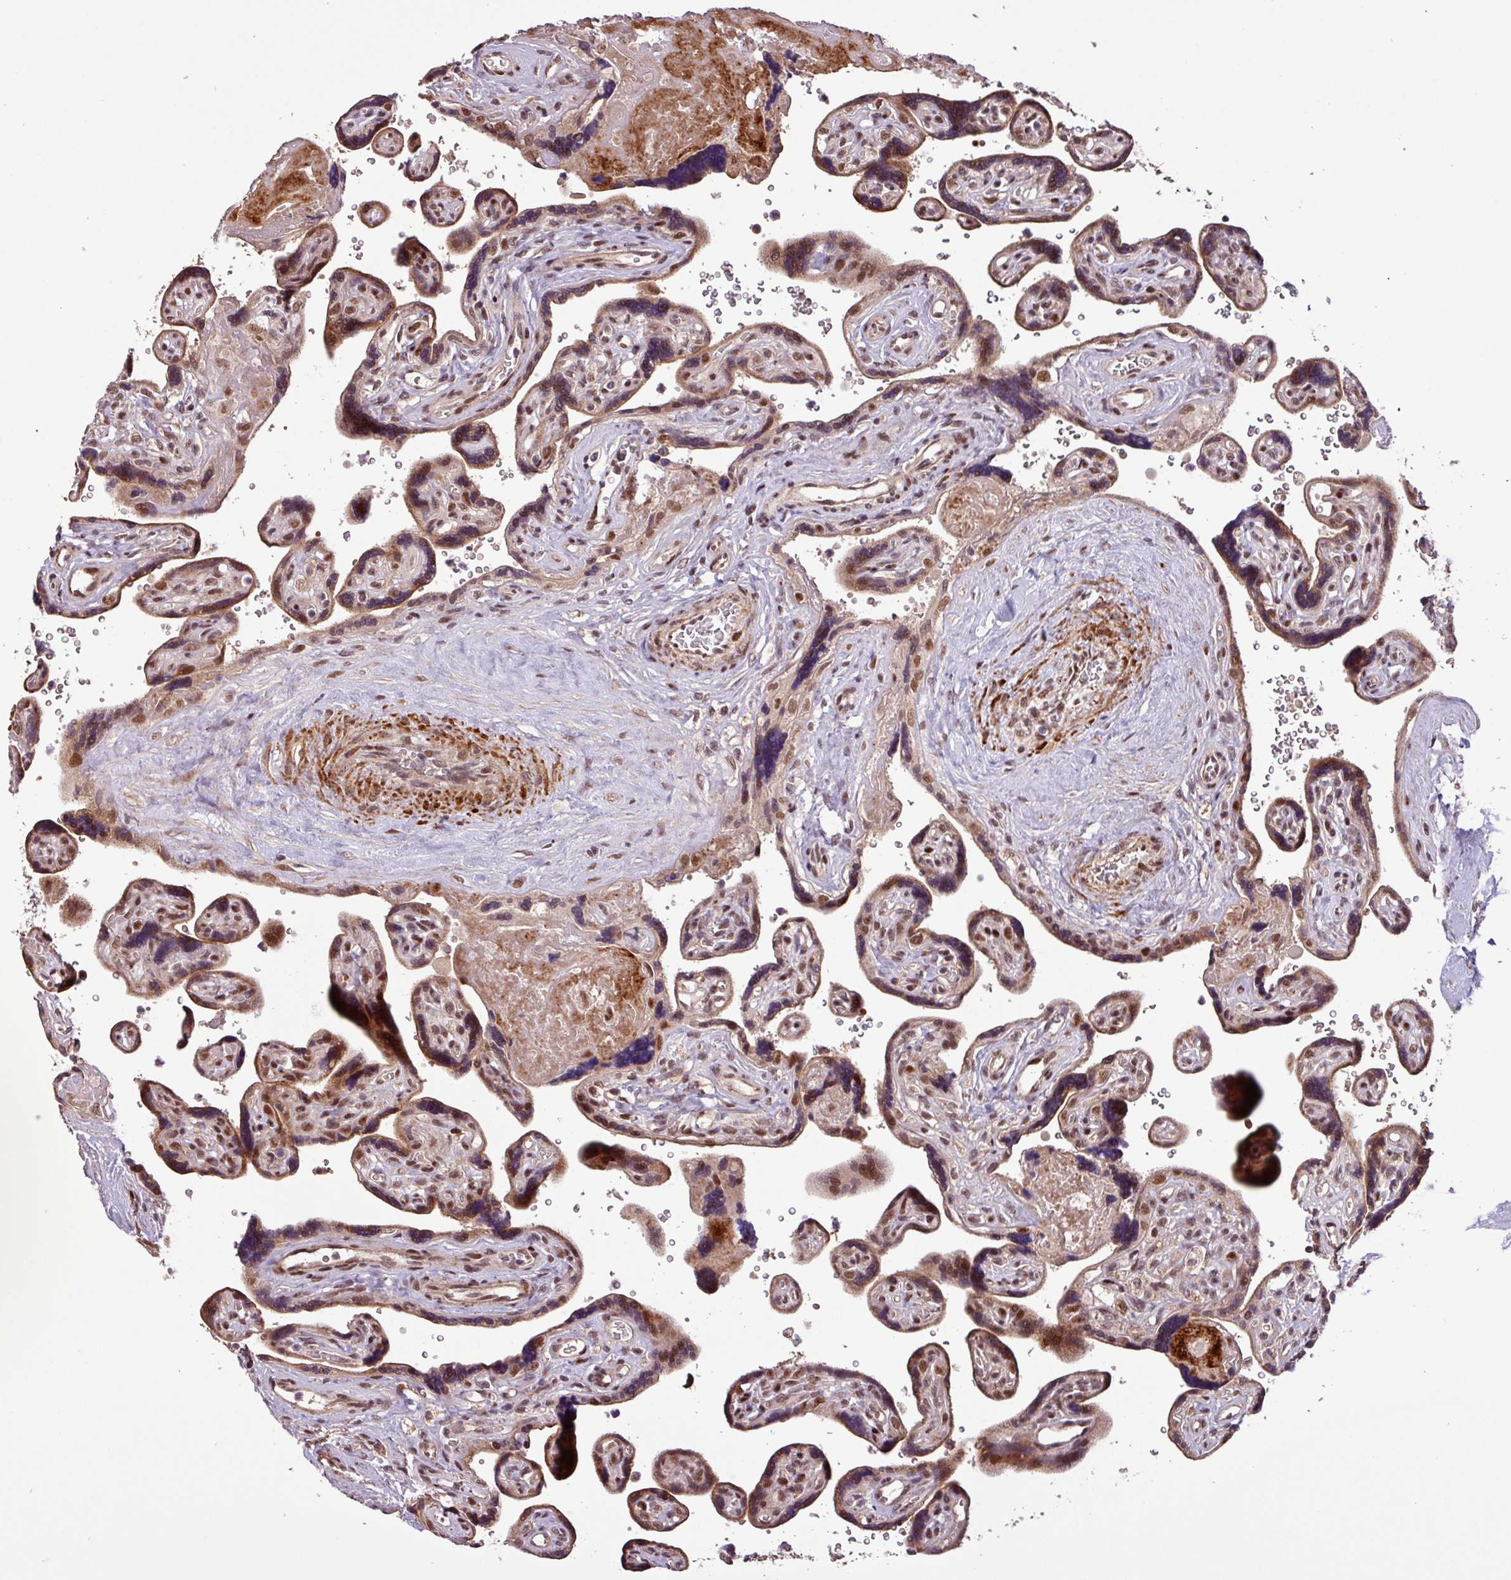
{"staining": {"intensity": "moderate", "quantity": ">75%", "location": "cytoplasmic/membranous,nuclear"}, "tissue": "placenta", "cell_type": "Trophoblastic cells", "image_type": "normal", "snomed": [{"axis": "morphology", "description": "Normal tissue, NOS"}, {"axis": "topography", "description": "Placenta"}], "caption": "Immunohistochemistry (IHC) image of unremarkable placenta: placenta stained using immunohistochemistry (IHC) demonstrates medium levels of moderate protein expression localized specifically in the cytoplasmic/membranous,nuclear of trophoblastic cells, appearing as a cytoplasmic/membranous,nuclear brown color.", "gene": "SLC22A24", "patient": {"sex": "female", "age": 39}}